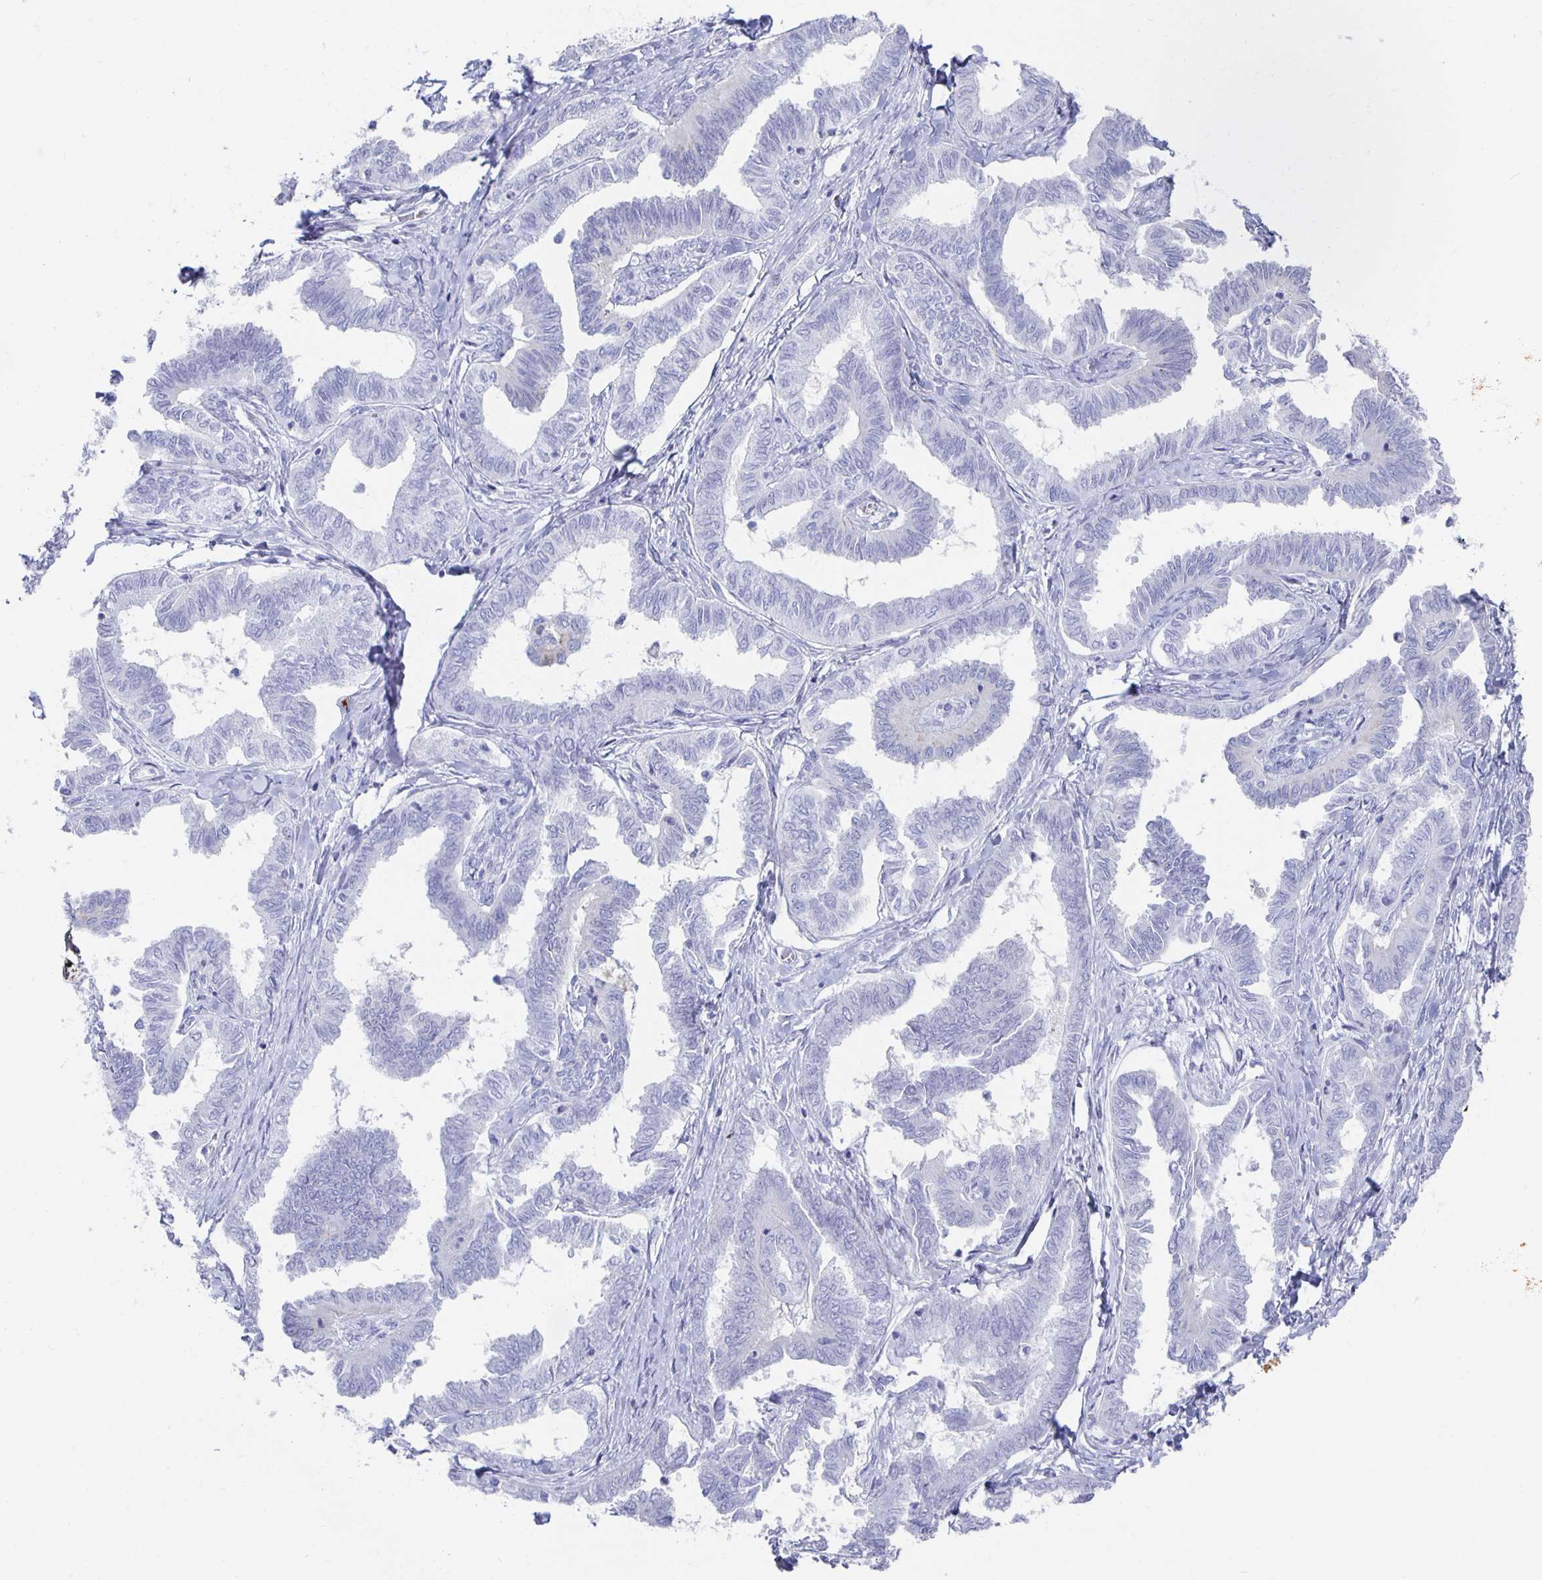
{"staining": {"intensity": "negative", "quantity": "none", "location": "none"}, "tissue": "ovarian cancer", "cell_type": "Tumor cells", "image_type": "cancer", "snomed": [{"axis": "morphology", "description": "Carcinoma, endometroid"}, {"axis": "topography", "description": "Ovary"}], "caption": "Tumor cells are negative for brown protein staining in ovarian endometroid carcinoma.", "gene": "PRDM7", "patient": {"sex": "female", "age": 70}}